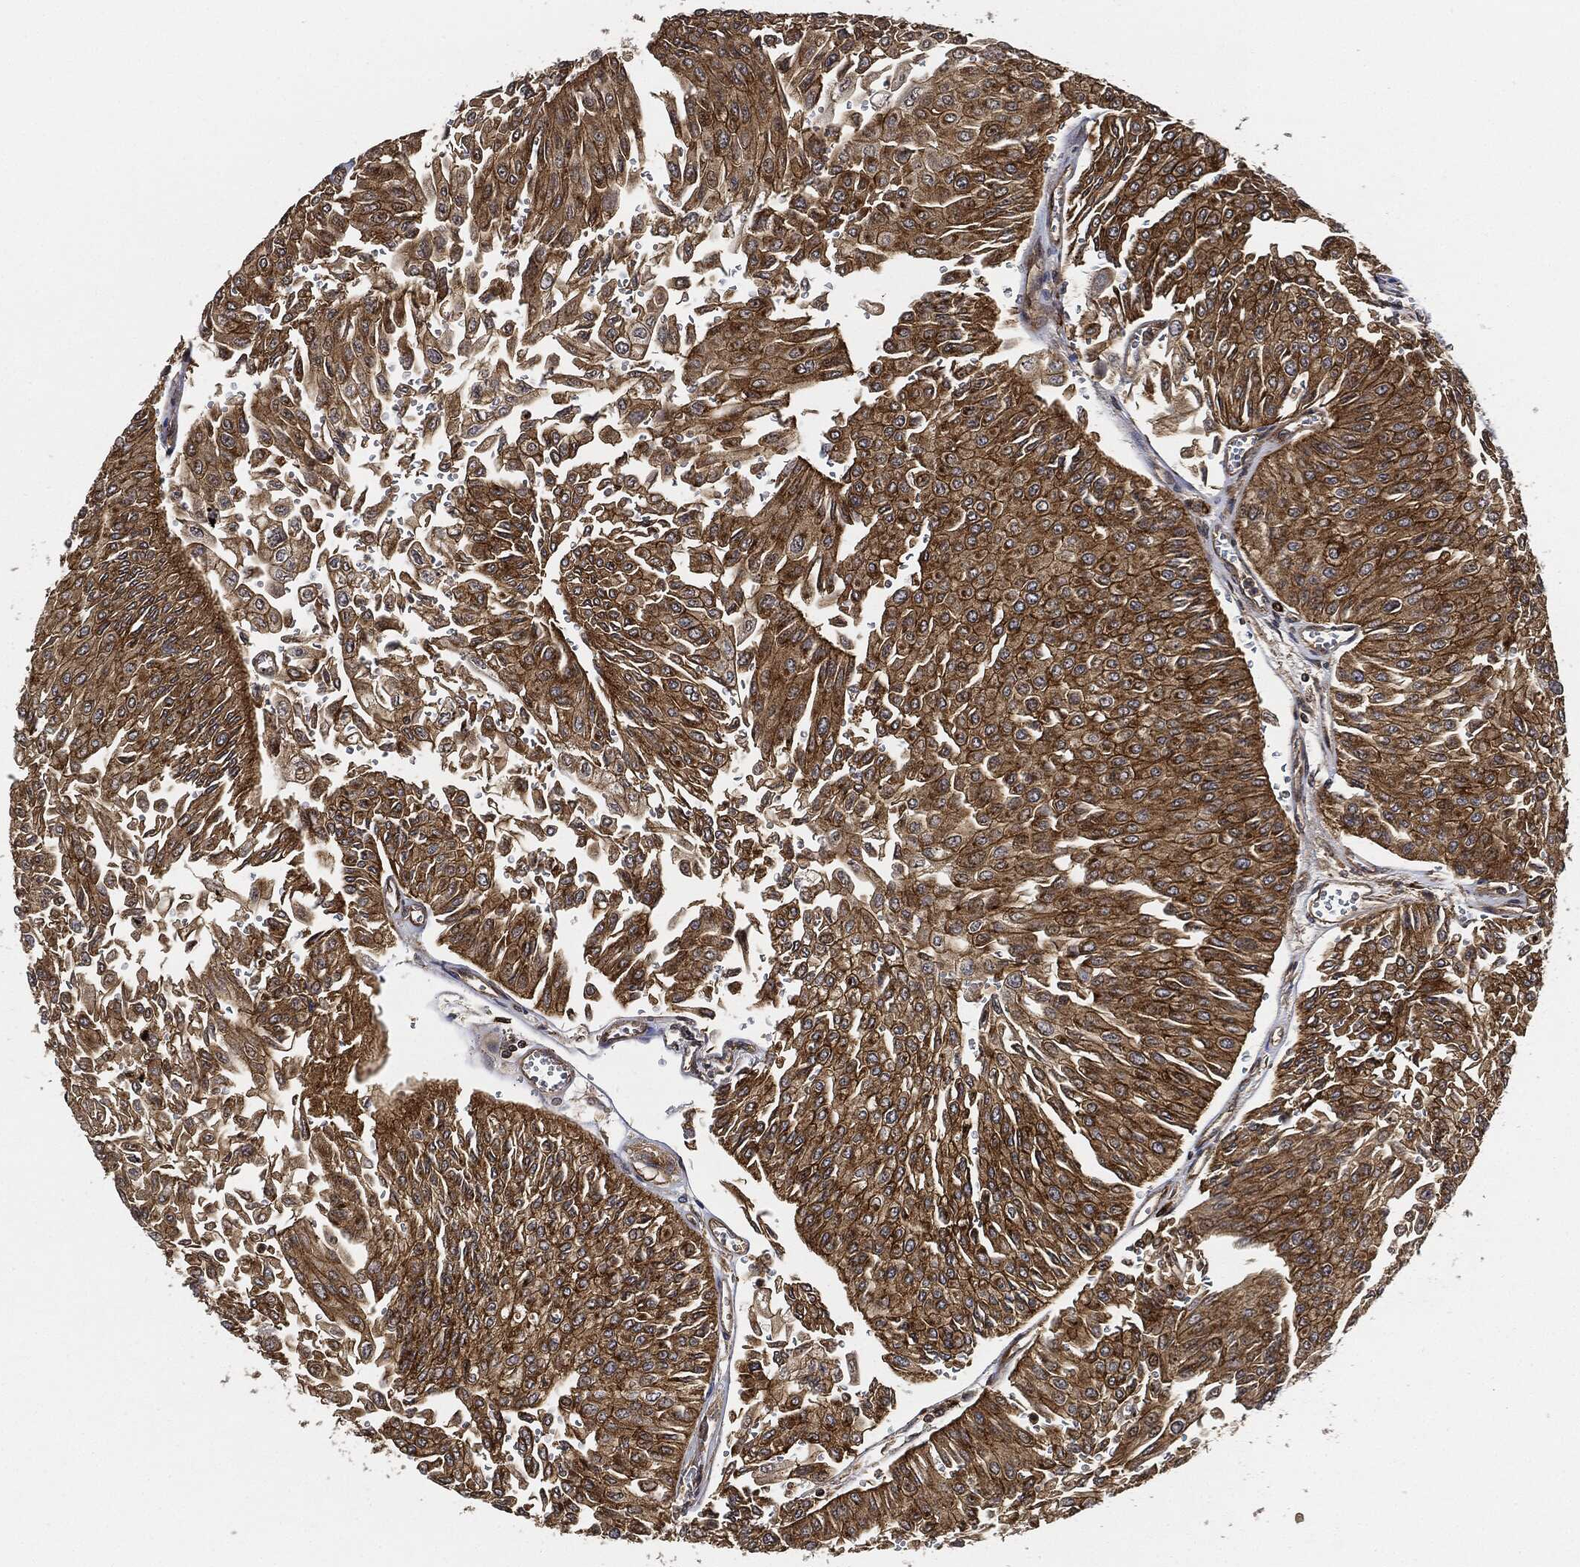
{"staining": {"intensity": "strong", "quantity": "25%-75%", "location": "cytoplasmic/membranous"}, "tissue": "urothelial cancer", "cell_type": "Tumor cells", "image_type": "cancer", "snomed": [{"axis": "morphology", "description": "Urothelial carcinoma, Low grade"}, {"axis": "topography", "description": "Urinary bladder"}], "caption": "Protein expression analysis of urothelial cancer demonstrates strong cytoplasmic/membranous staining in approximately 25%-75% of tumor cells.", "gene": "MAP3K3", "patient": {"sex": "male", "age": 67}}